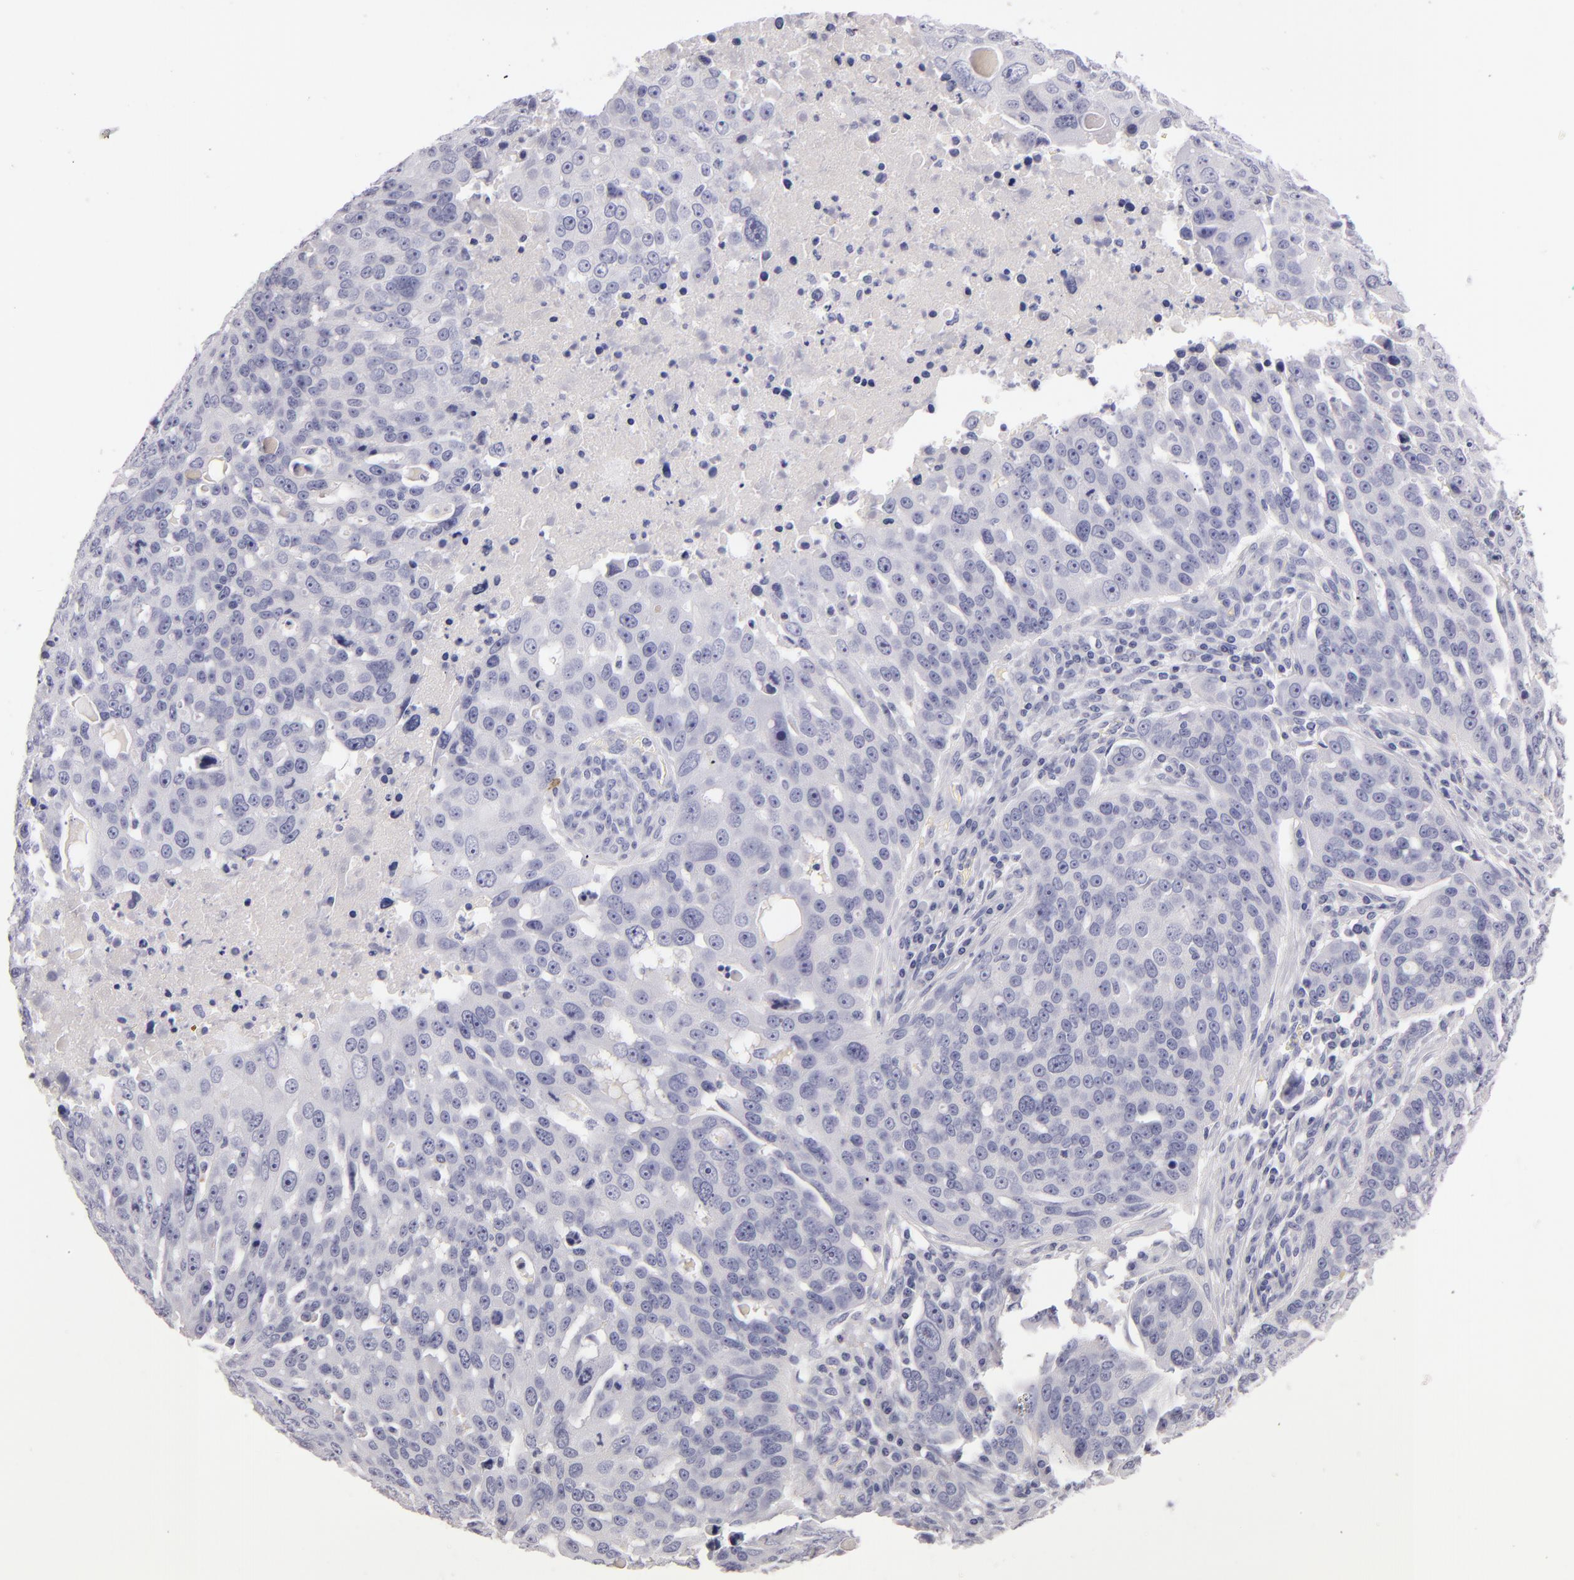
{"staining": {"intensity": "negative", "quantity": "none", "location": "none"}, "tissue": "ovarian cancer", "cell_type": "Tumor cells", "image_type": "cancer", "snomed": [{"axis": "morphology", "description": "Carcinoma, endometroid"}, {"axis": "topography", "description": "Ovary"}], "caption": "Ovarian endometroid carcinoma was stained to show a protein in brown. There is no significant staining in tumor cells. The staining is performed using DAB (3,3'-diaminobenzidine) brown chromogen with nuclei counter-stained in using hematoxylin.", "gene": "CD207", "patient": {"sex": "female", "age": 75}}